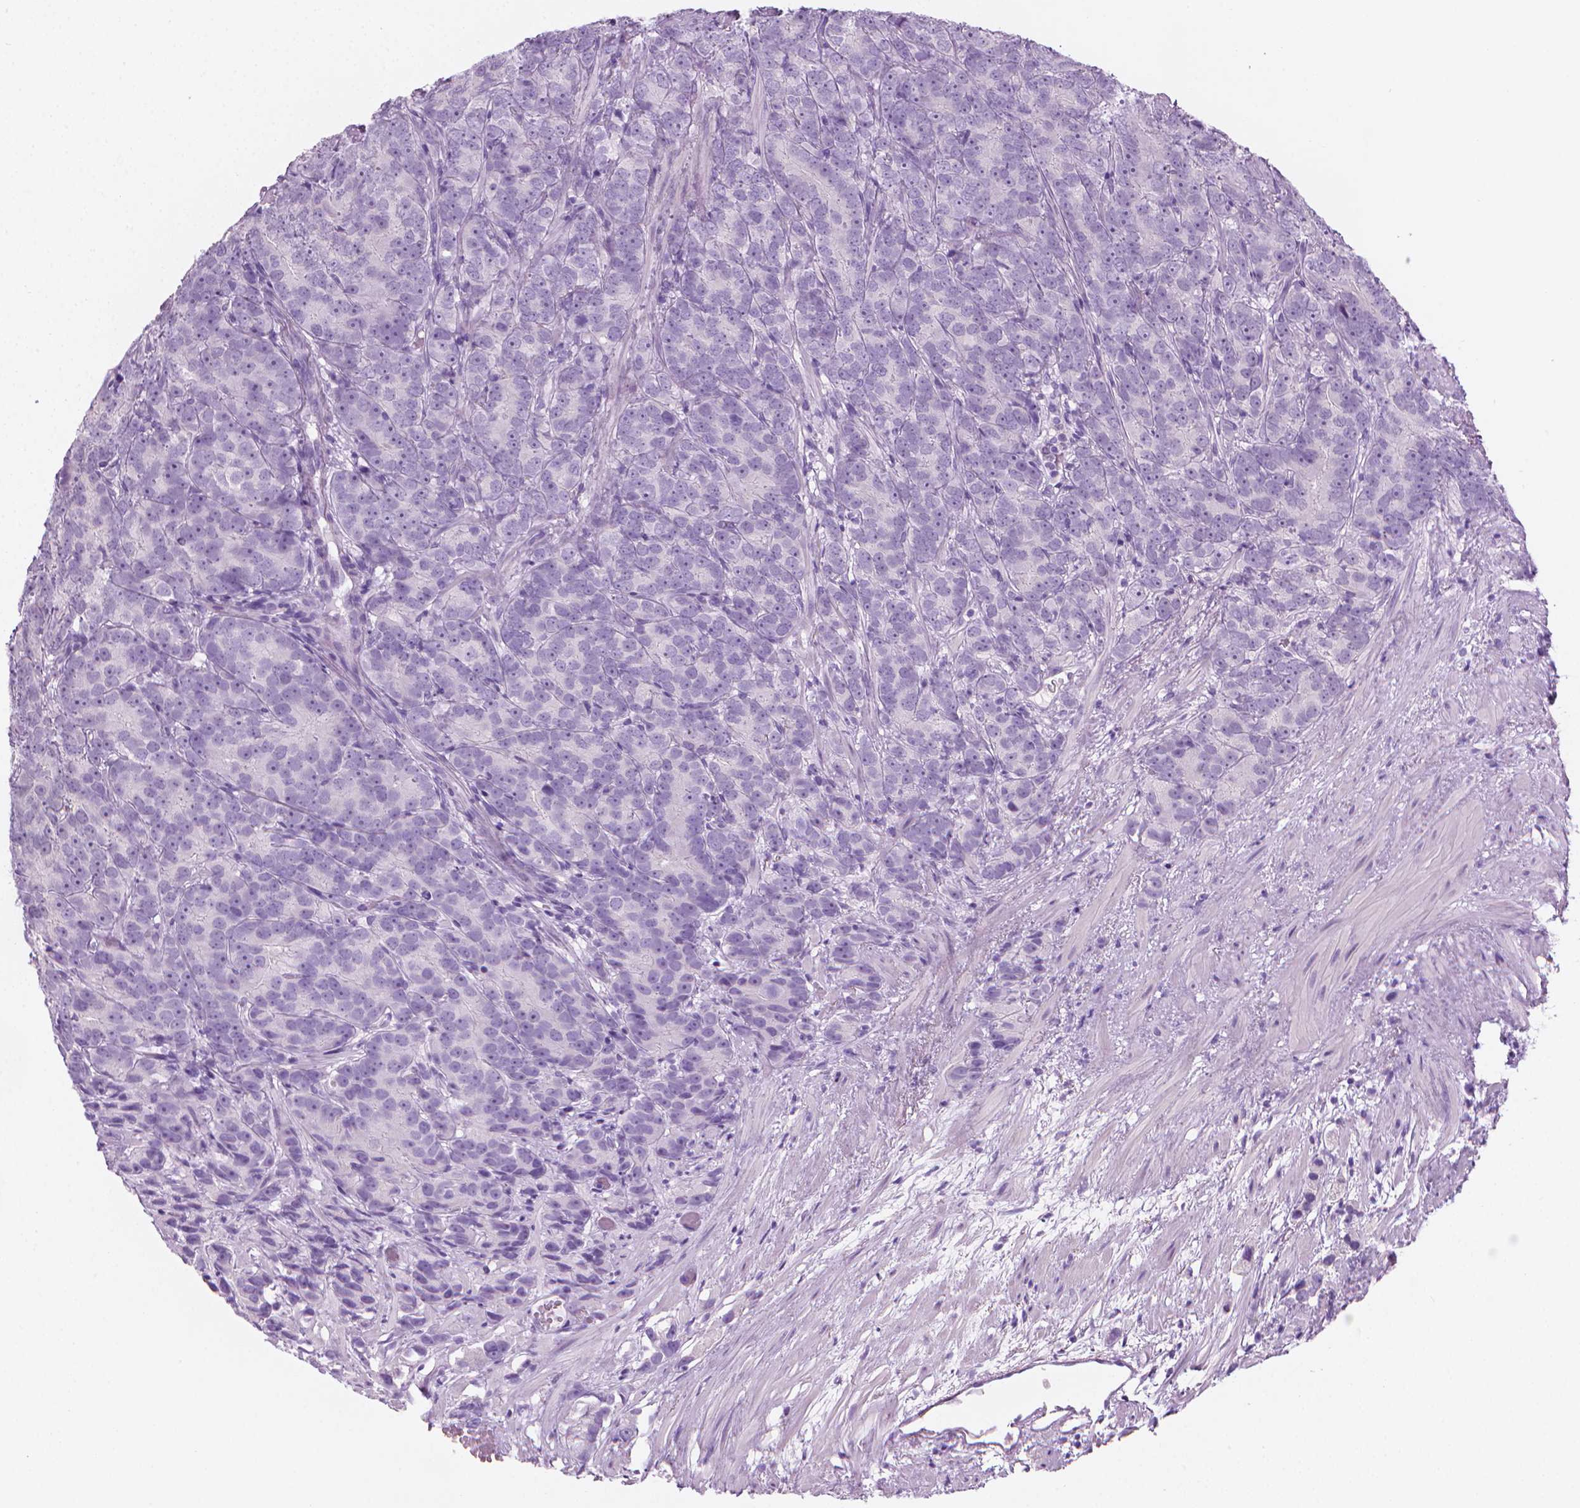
{"staining": {"intensity": "negative", "quantity": "none", "location": "none"}, "tissue": "prostate cancer", "cell_type": "Tumor cells", "image_type": "cancer", "snomed": [{"axis": "morphology", "description": "Adenocarcinoma, High grade"}, {"axis": "topography", "description": "Prostate"}], "caption": "A histopathology image of prostate adenocarcinoma (high-grade) stained for a protein shows no brown staining in tumor cells. (DAB immunohistochemistry, high magnification).", "gene": "TTC29", "patient": {"sex": "male", "age": 90}}